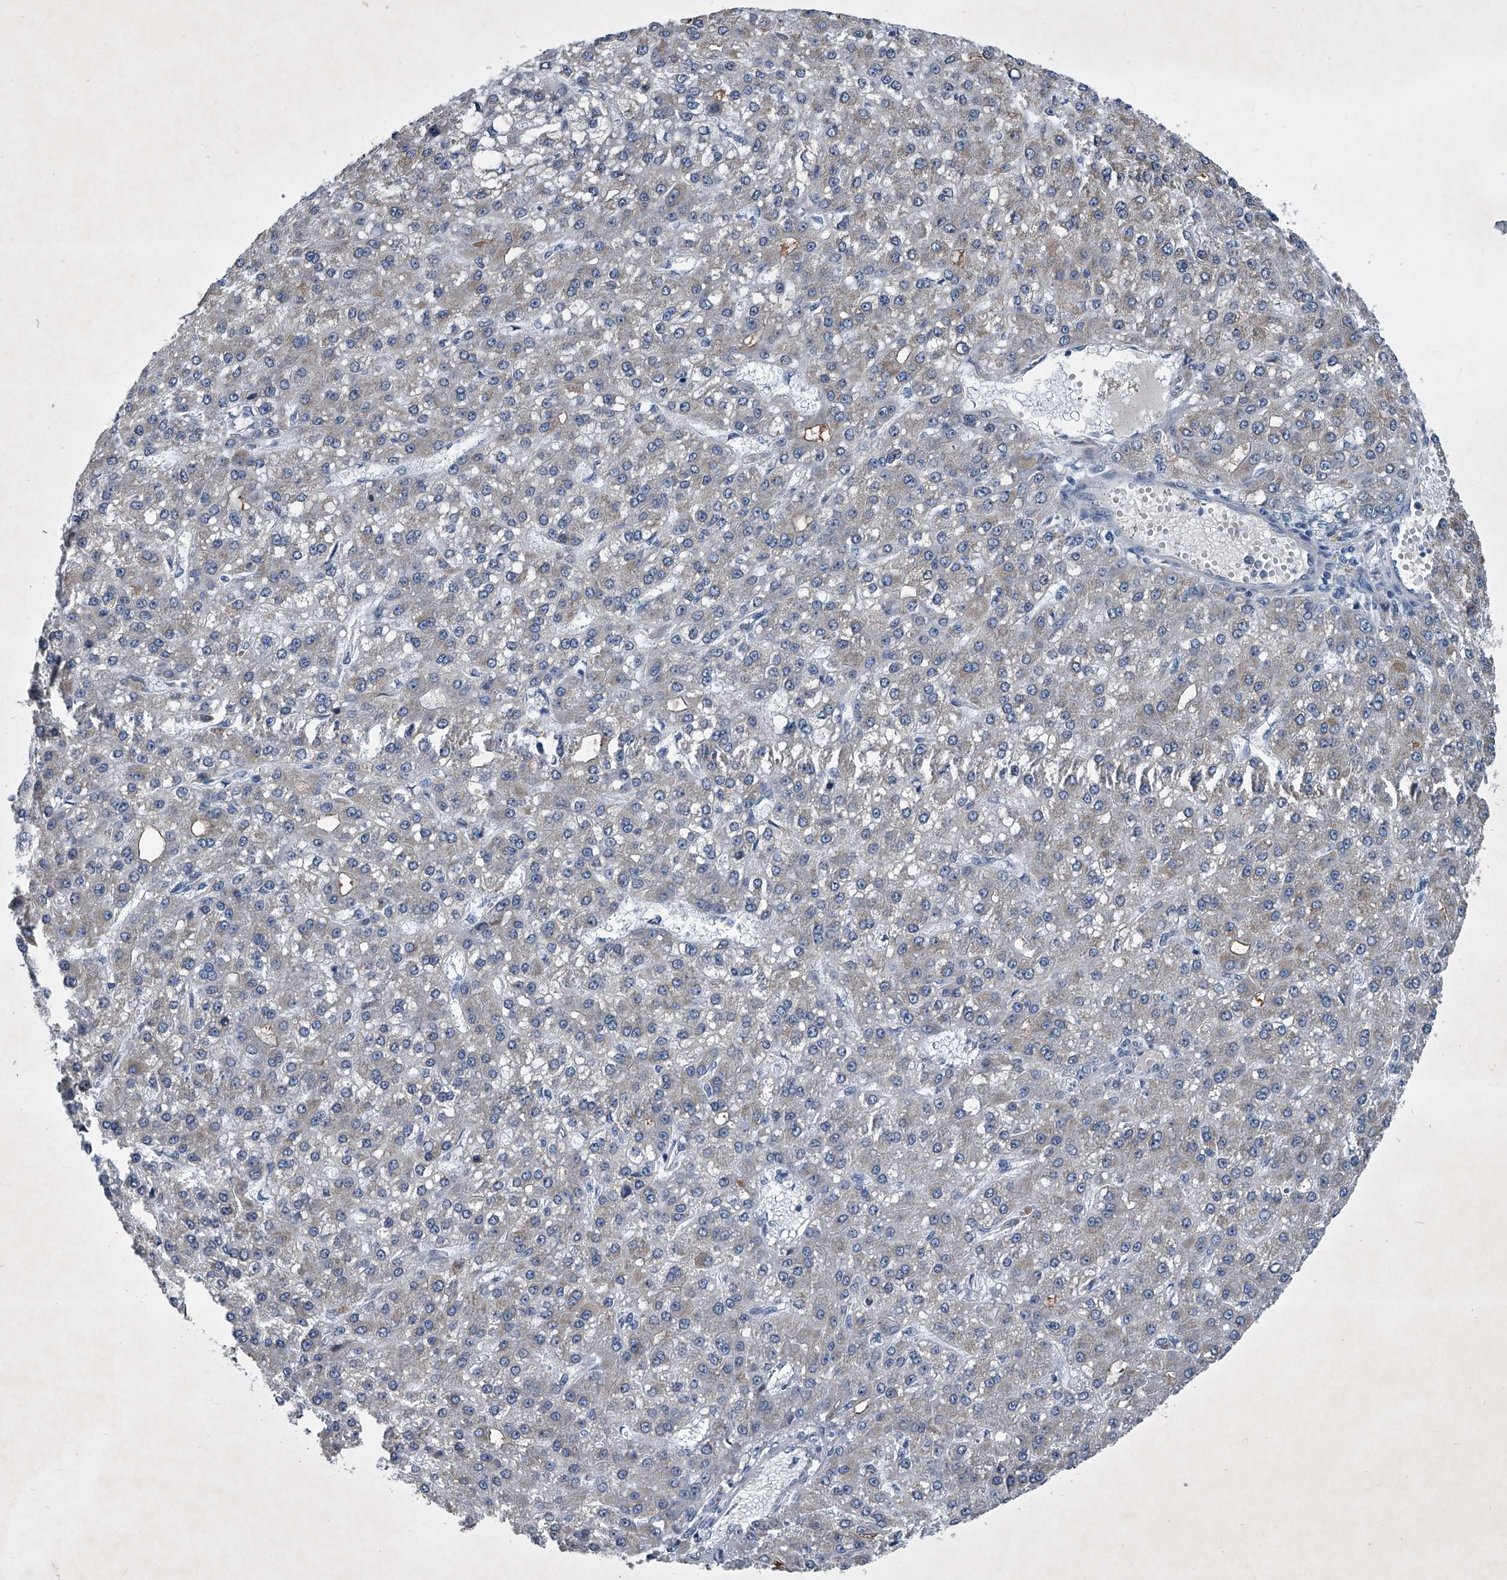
{"staining": {"intensity": "negative", "quantity": "none", "location": "none"}, "tissue": "liver cancer", "cell_type": "Tumor cells", "image_type": "cancer", "snomed": [{"axis": "morphology", "description": "Carcinoma, Hepatocellular, NOS"}, {"axis": "topography", "description": "Liver"}], "caption": "Protein analysis of liver cancer (hepatocellular carcinoma) demonstrates no significant expression in tumor cells.", "gene": "ABCG1", "patient": {"sex": "male", "age": 67}}